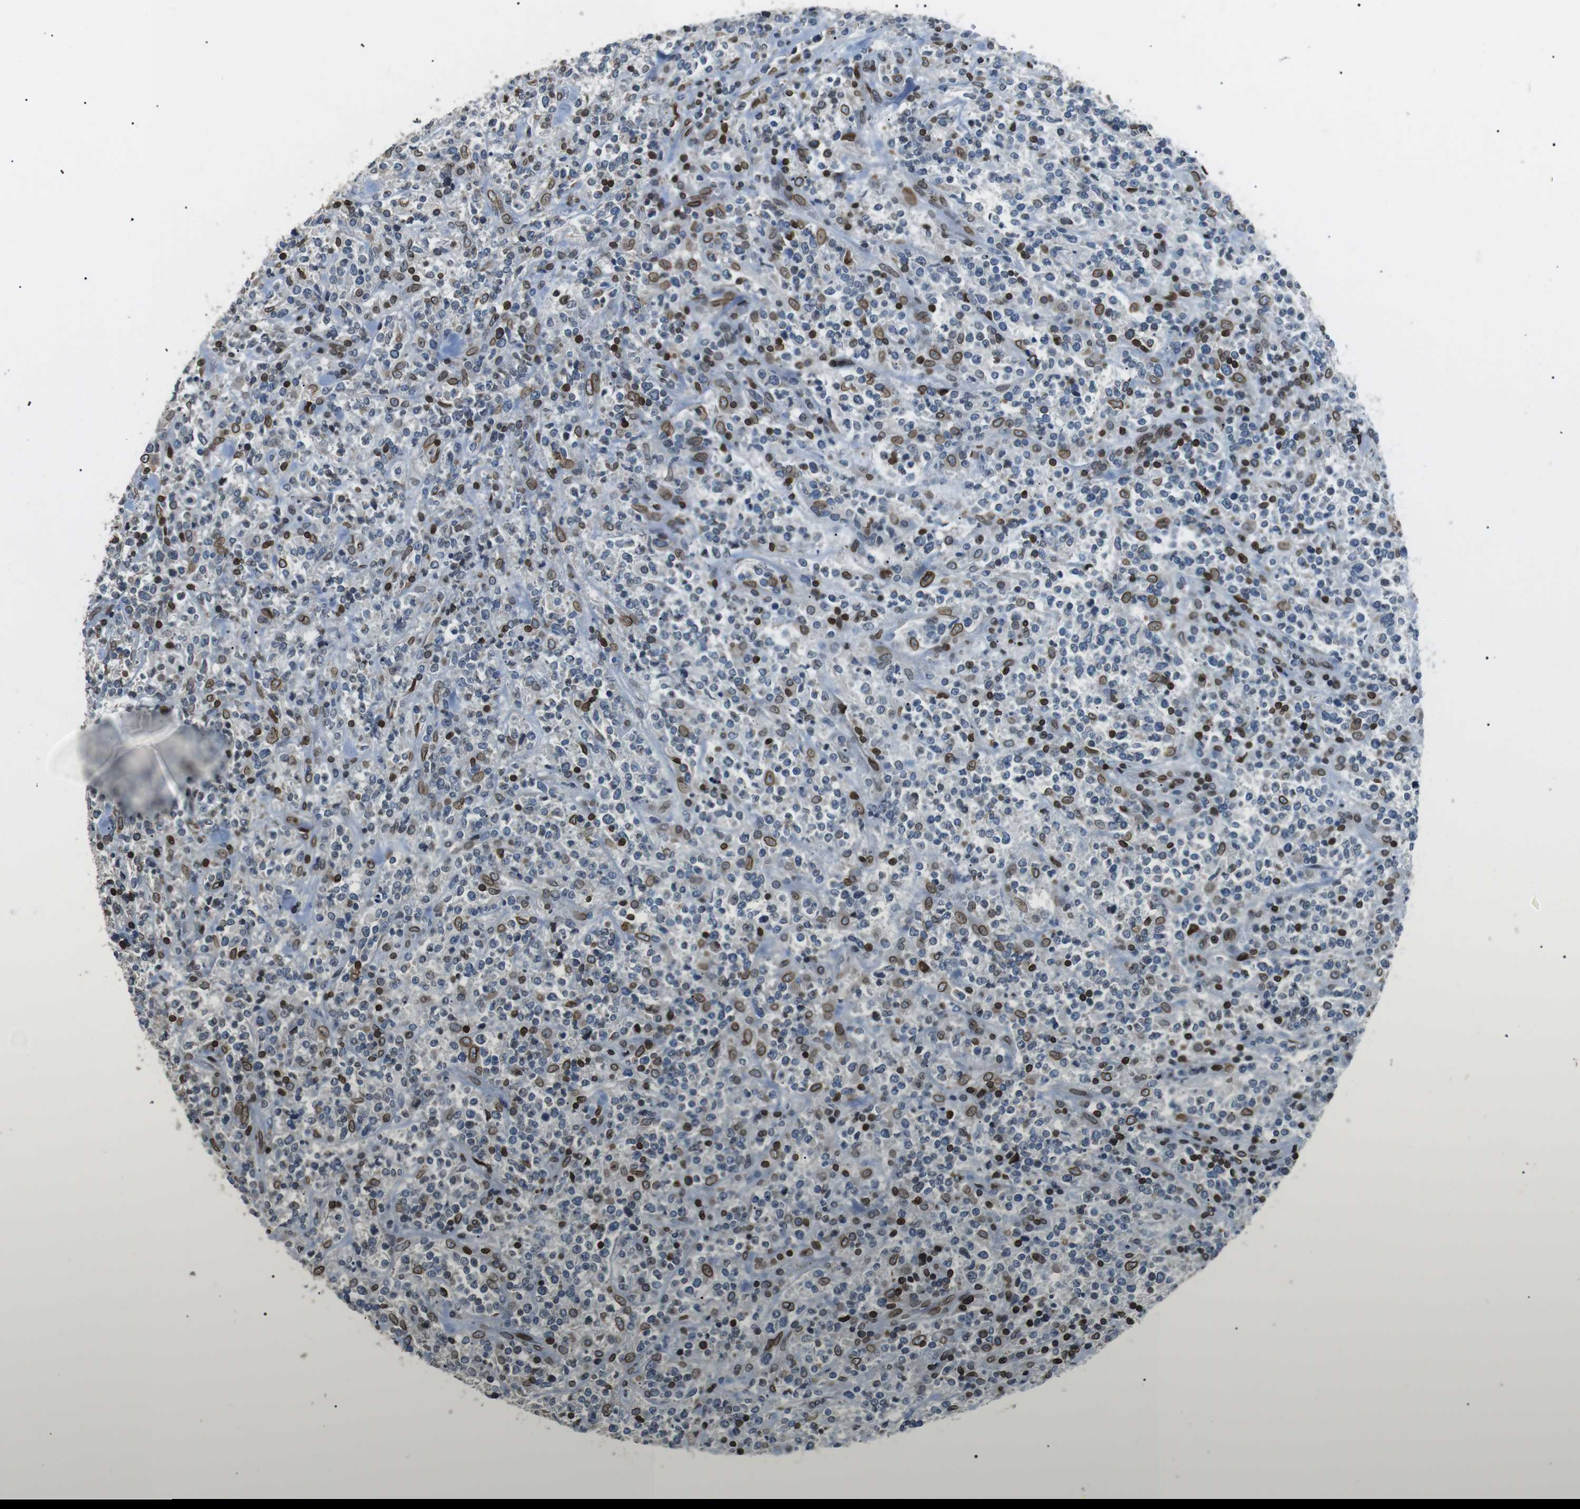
{"staining": {"intensity": "moderate", "quantity": "25%-75%", "location": "cytoplasmic/membranous,nuclear"}, "tissue": "lymphoma", "cell_type": "Tumor cells", "image_type": "cancer", "snomed": [{"axis": "morphology", "description": "Malignant lymphoma, non-Hodgkin's type, High grade"}, {"axis": "topography", "description": "Soft tissue"}], "caption": "The histopathology image displays staining of malignant lymphoma, non-Hodgkin's type (high-grade), revealing moderate cytoplasmic/membranous and nuclear protein staining (brown color) within tumor cells.", "gene": "TMX4", "patient": {"sex": "male", "age": 18}}